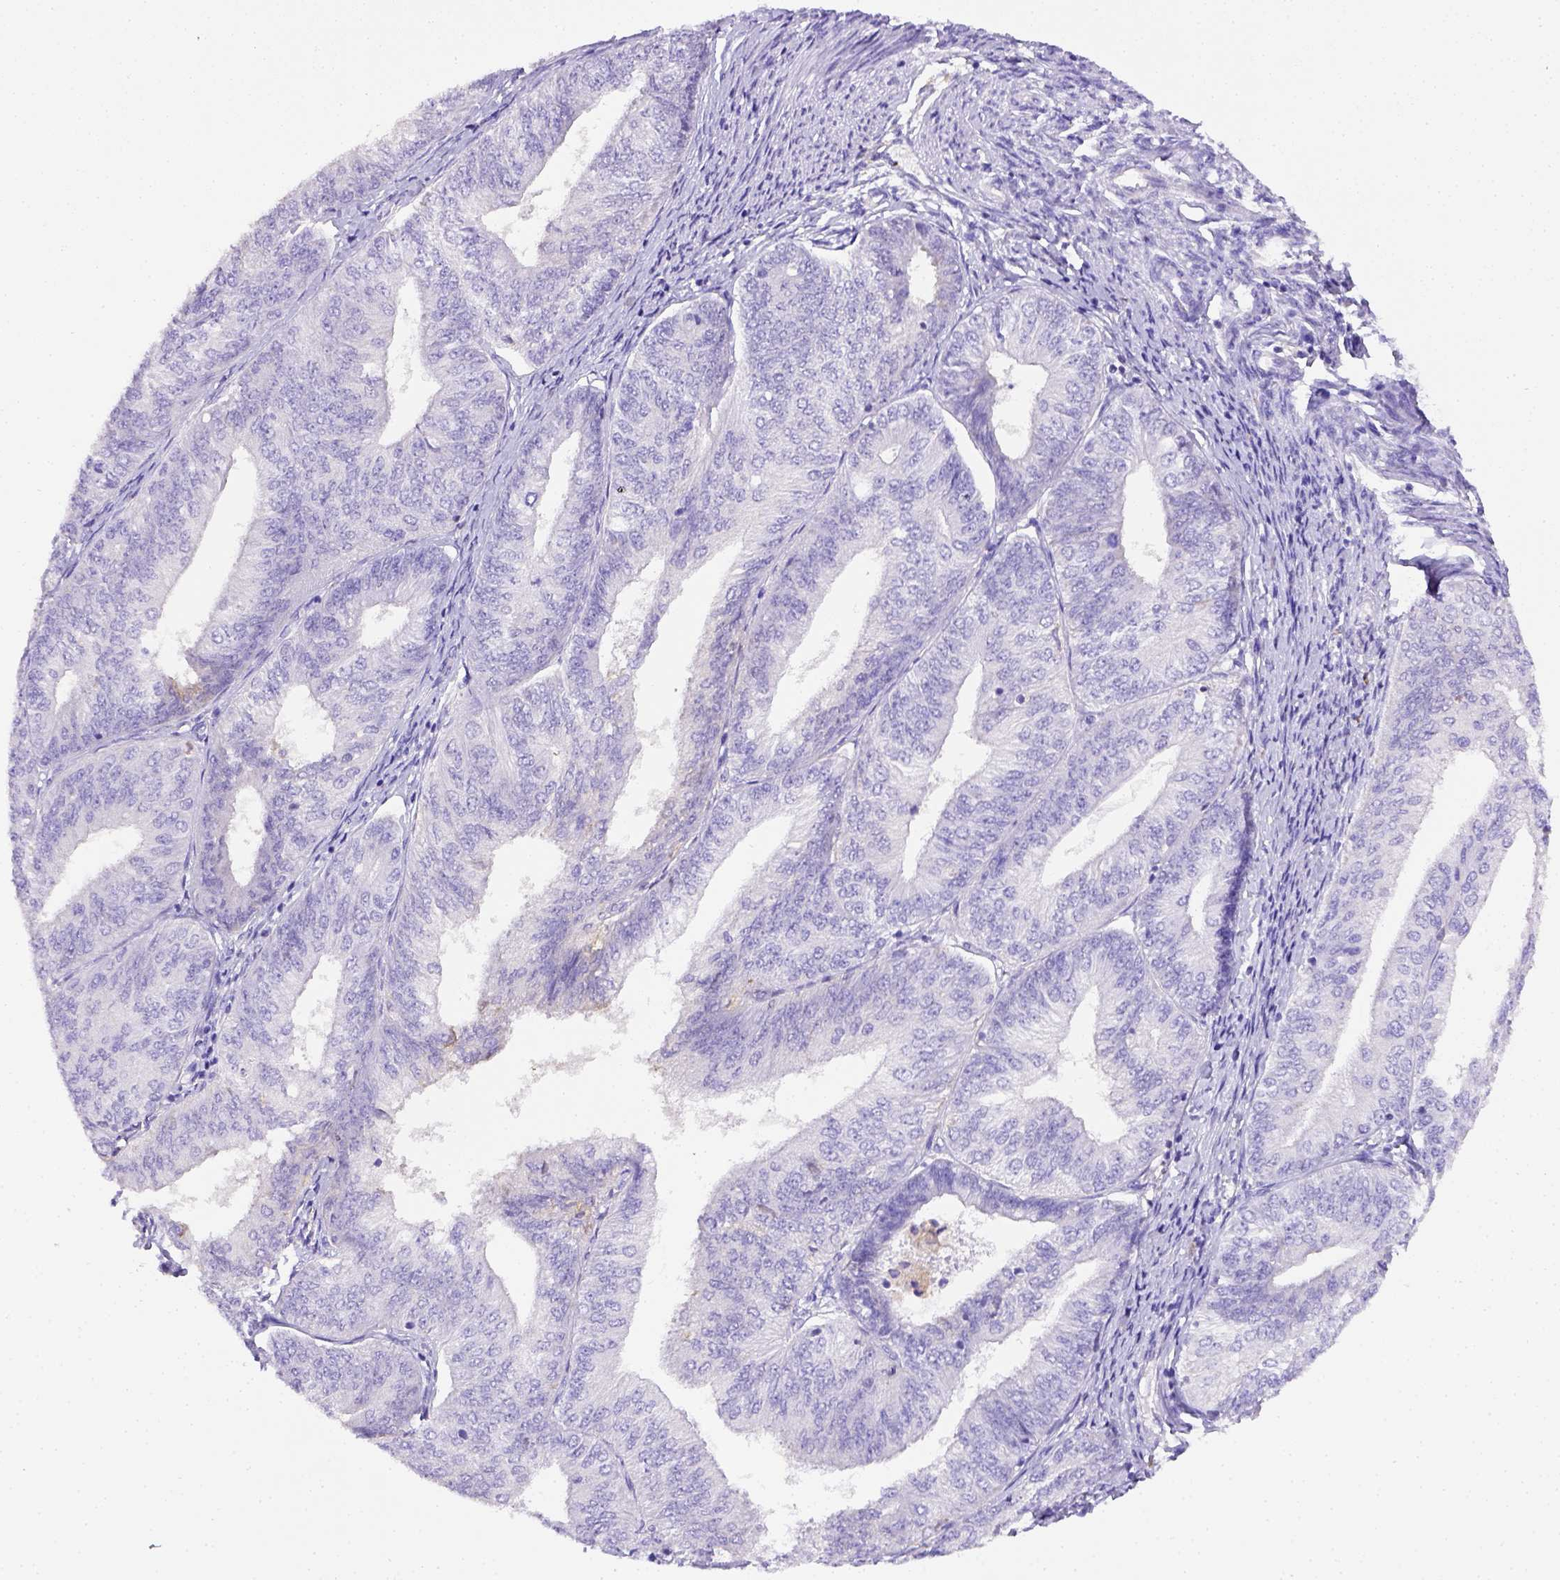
{"staining": {"intensity": "negative", "quantity": "none", "location": "none"}, "tissue": "endometrial cancer", "cell_type": "Tumor cells", "image_type": "cancer", "snomed": [{"axis": "morphology", "description": "Adenocarcinoma, NOS"}, {"axis": "topography", "description": "Endometrium"}], "caption": "Immunohistochemical staining of adenocarcinoma (endometrial) demonstrates no significant positivity in tumor cells. The staining is performed using DAB (3,3'-diaminobenzidine) brown chromogen with nuclei counter-stained in using hematoxylin.", "gene": "CD40", "patient": {"sex": "female", "age": 58}}